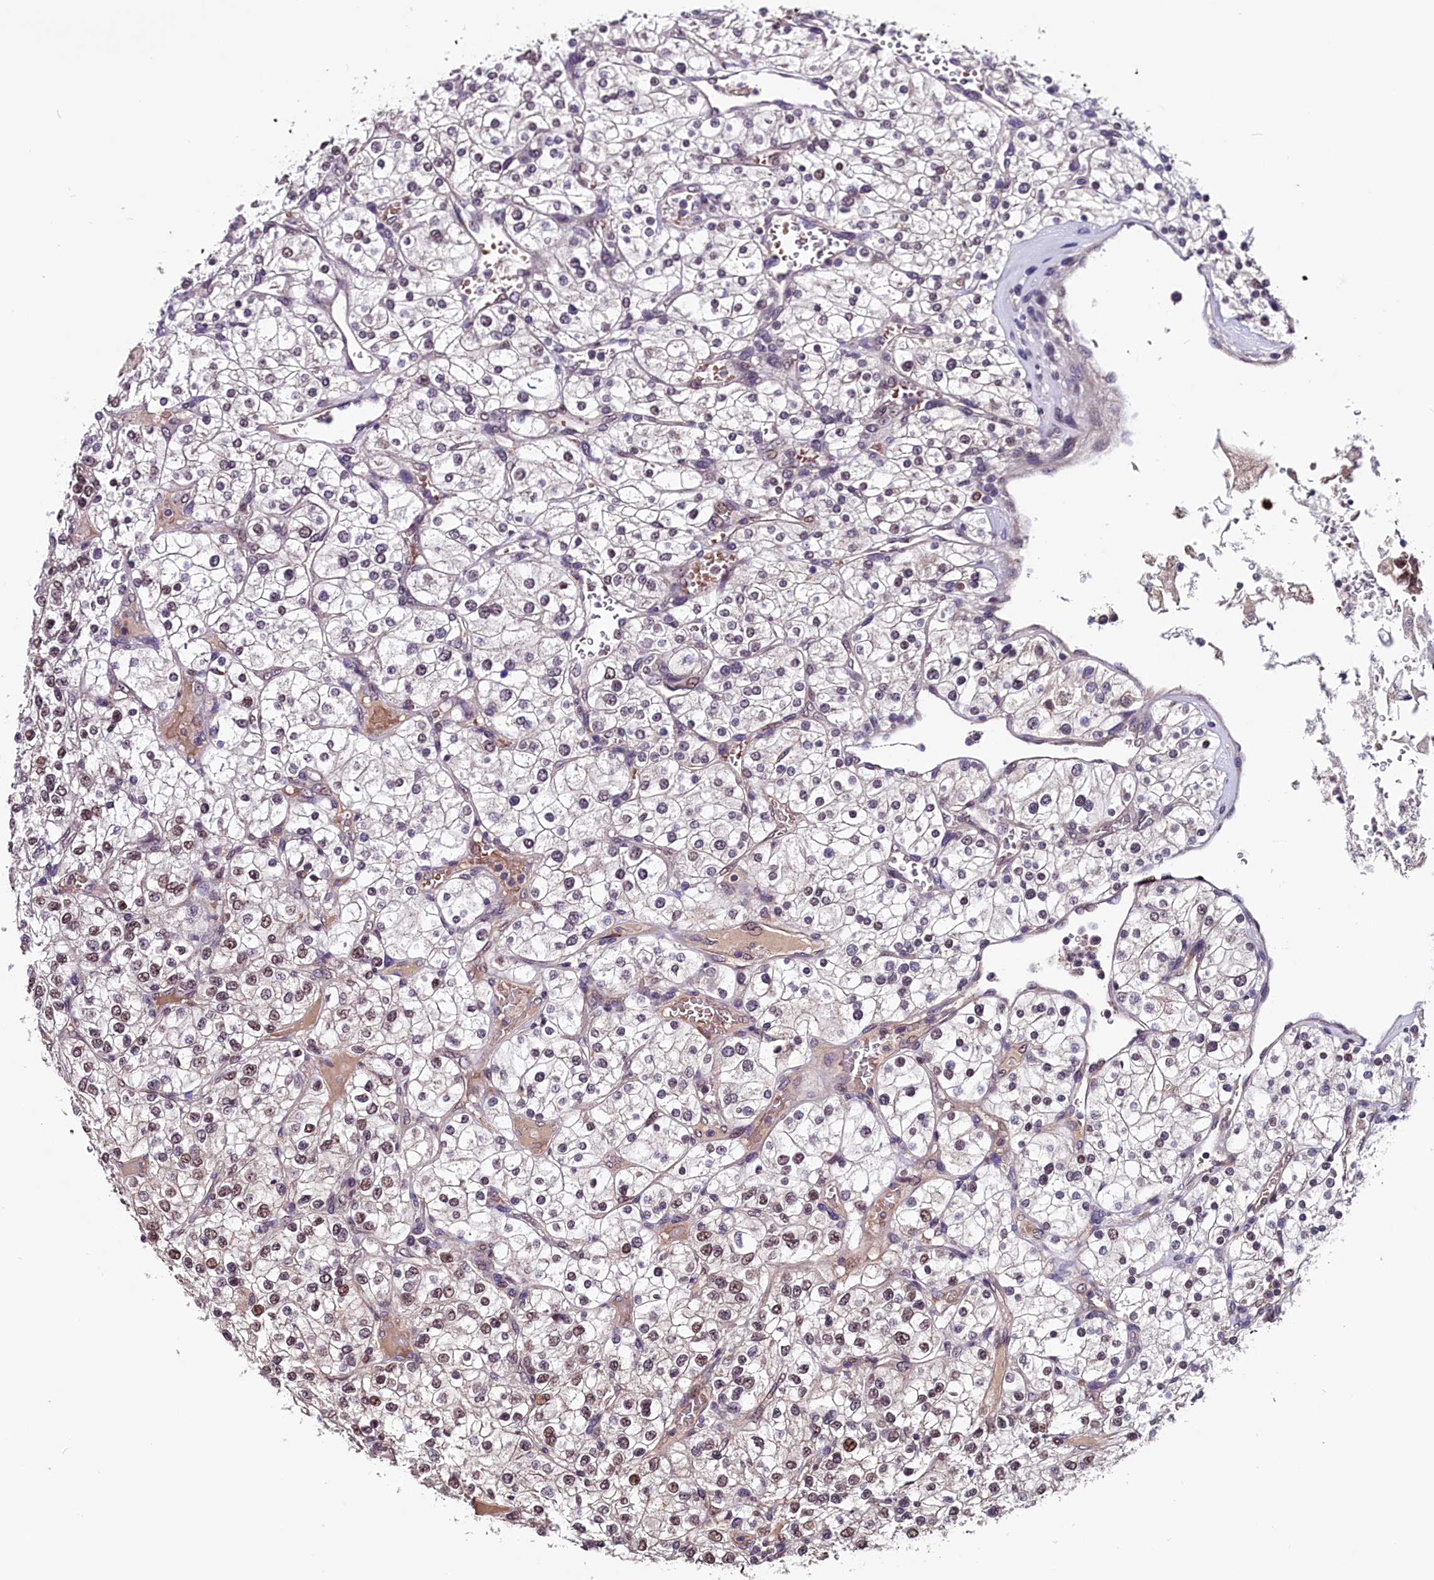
{"staining": {"intensity": "weak", "quantity": "<25%", "location": "nuclear"}, "tissue": "renal cancer", "cell_type": "Tumor cells", "image_type": "cancer", "snomed": [{"axis": "morphology", "description": "Adenocarcinoma, NOS"}, {"axis": "topography", "description": "Kidney"}], "caption": "This is an immunohistochemistry micrograph of adenocarcinoma (renal). There is no expression in tumor cells.", "gene": "RNMT", "patient": {"sex": "male", "age": 80}}